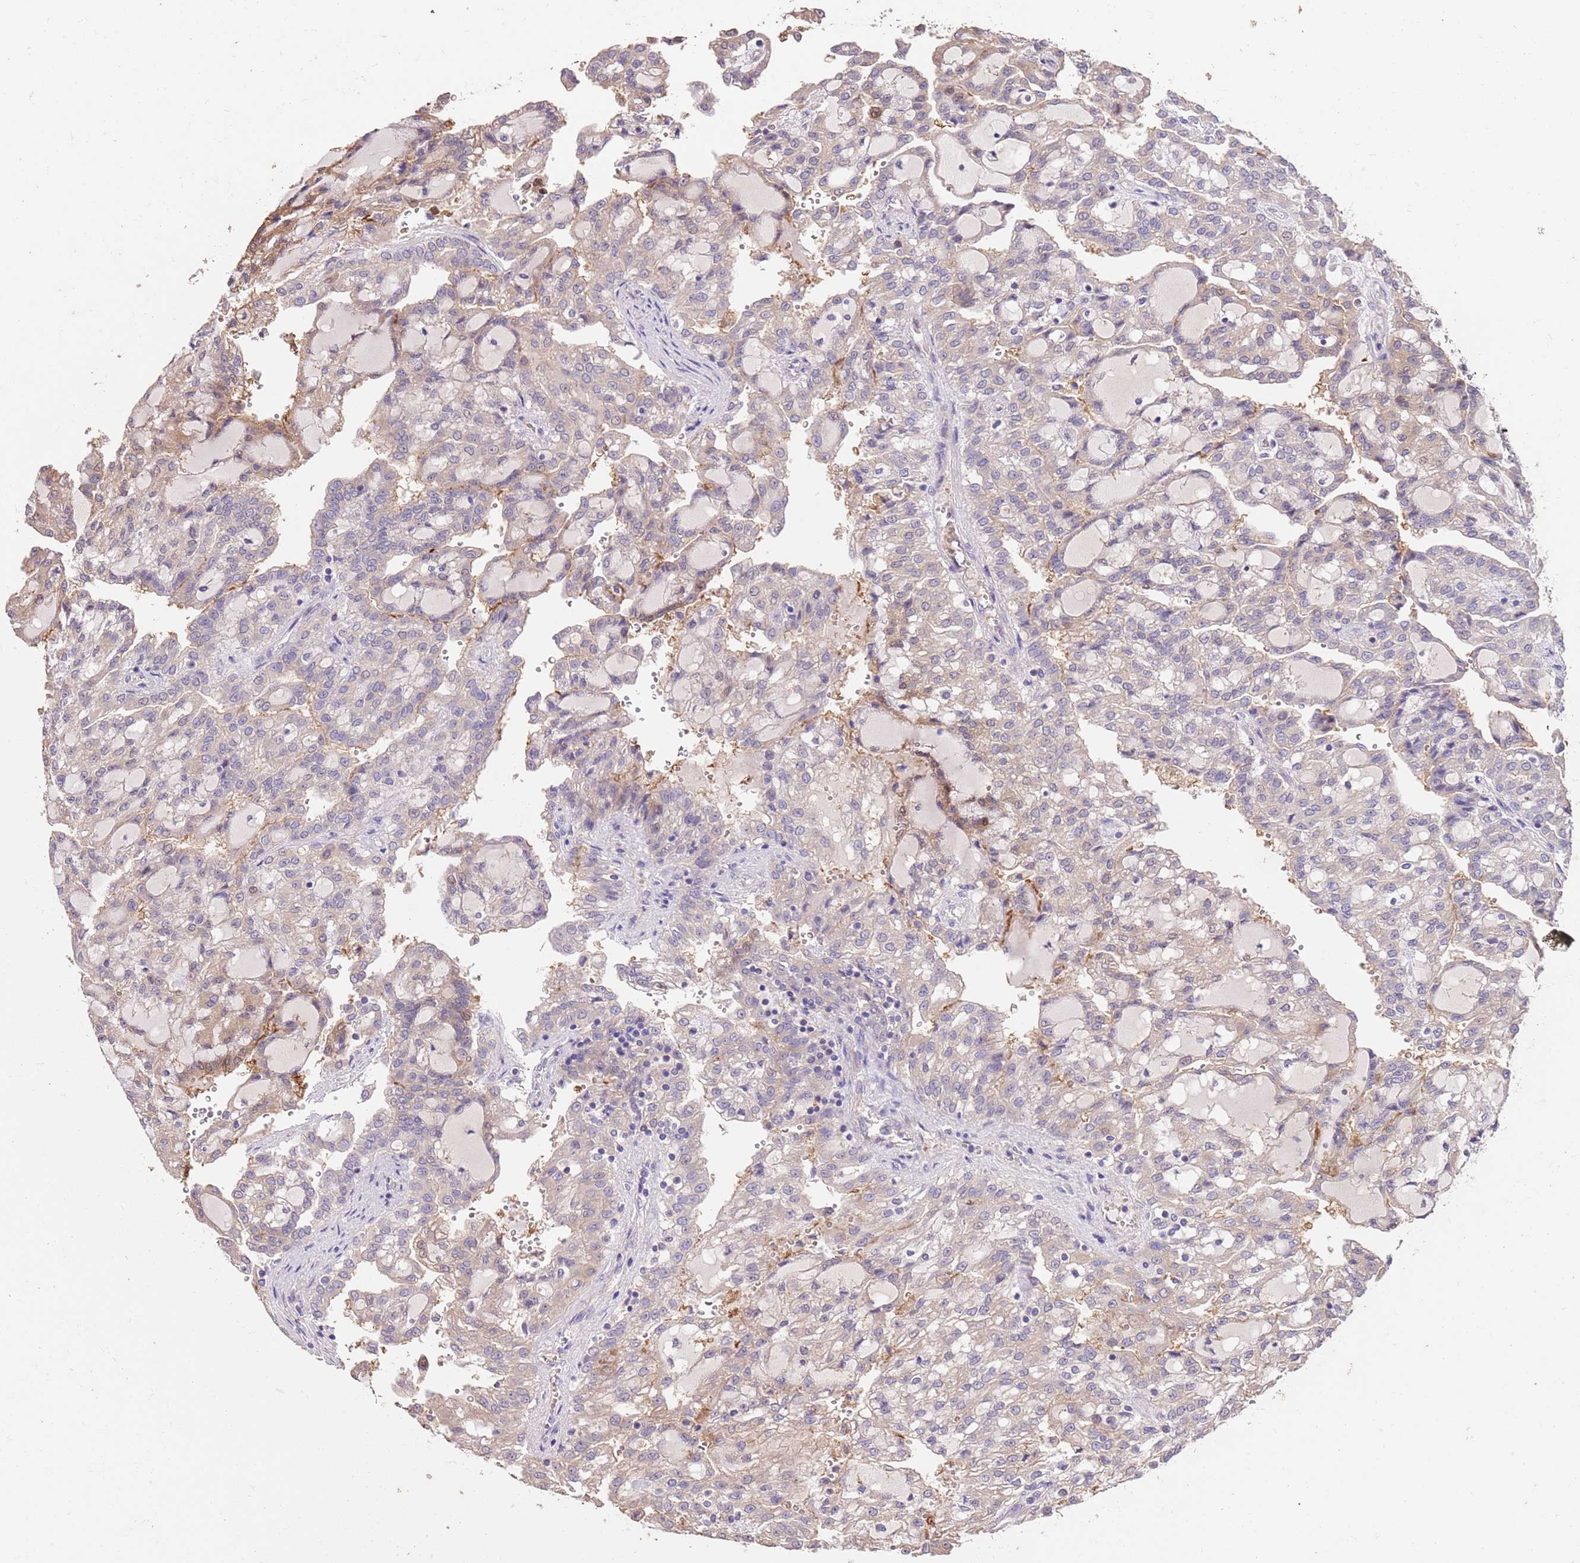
{"staining": {"intensity": "weak", "quantity": "<25%", "location": "cytoplasmic/membranous"}, "tissue": "renal cancer", "cell_type": "Tumor cells", "image_type": "cancer", "snomed": [{"axis": "morphology", "description": "Adenocarcinoma, NOS"}, {"axis": "topography", "description": "Kidney"}], "caption": "Immunohistochemistry histopathology image of neoplastic tissue: human adenocarcinoma (renal) stained with DAB shows no significant protein expression in tumor cells.", "gene": "FAM89B", "patient": {"sex": "male", "age": 63}}